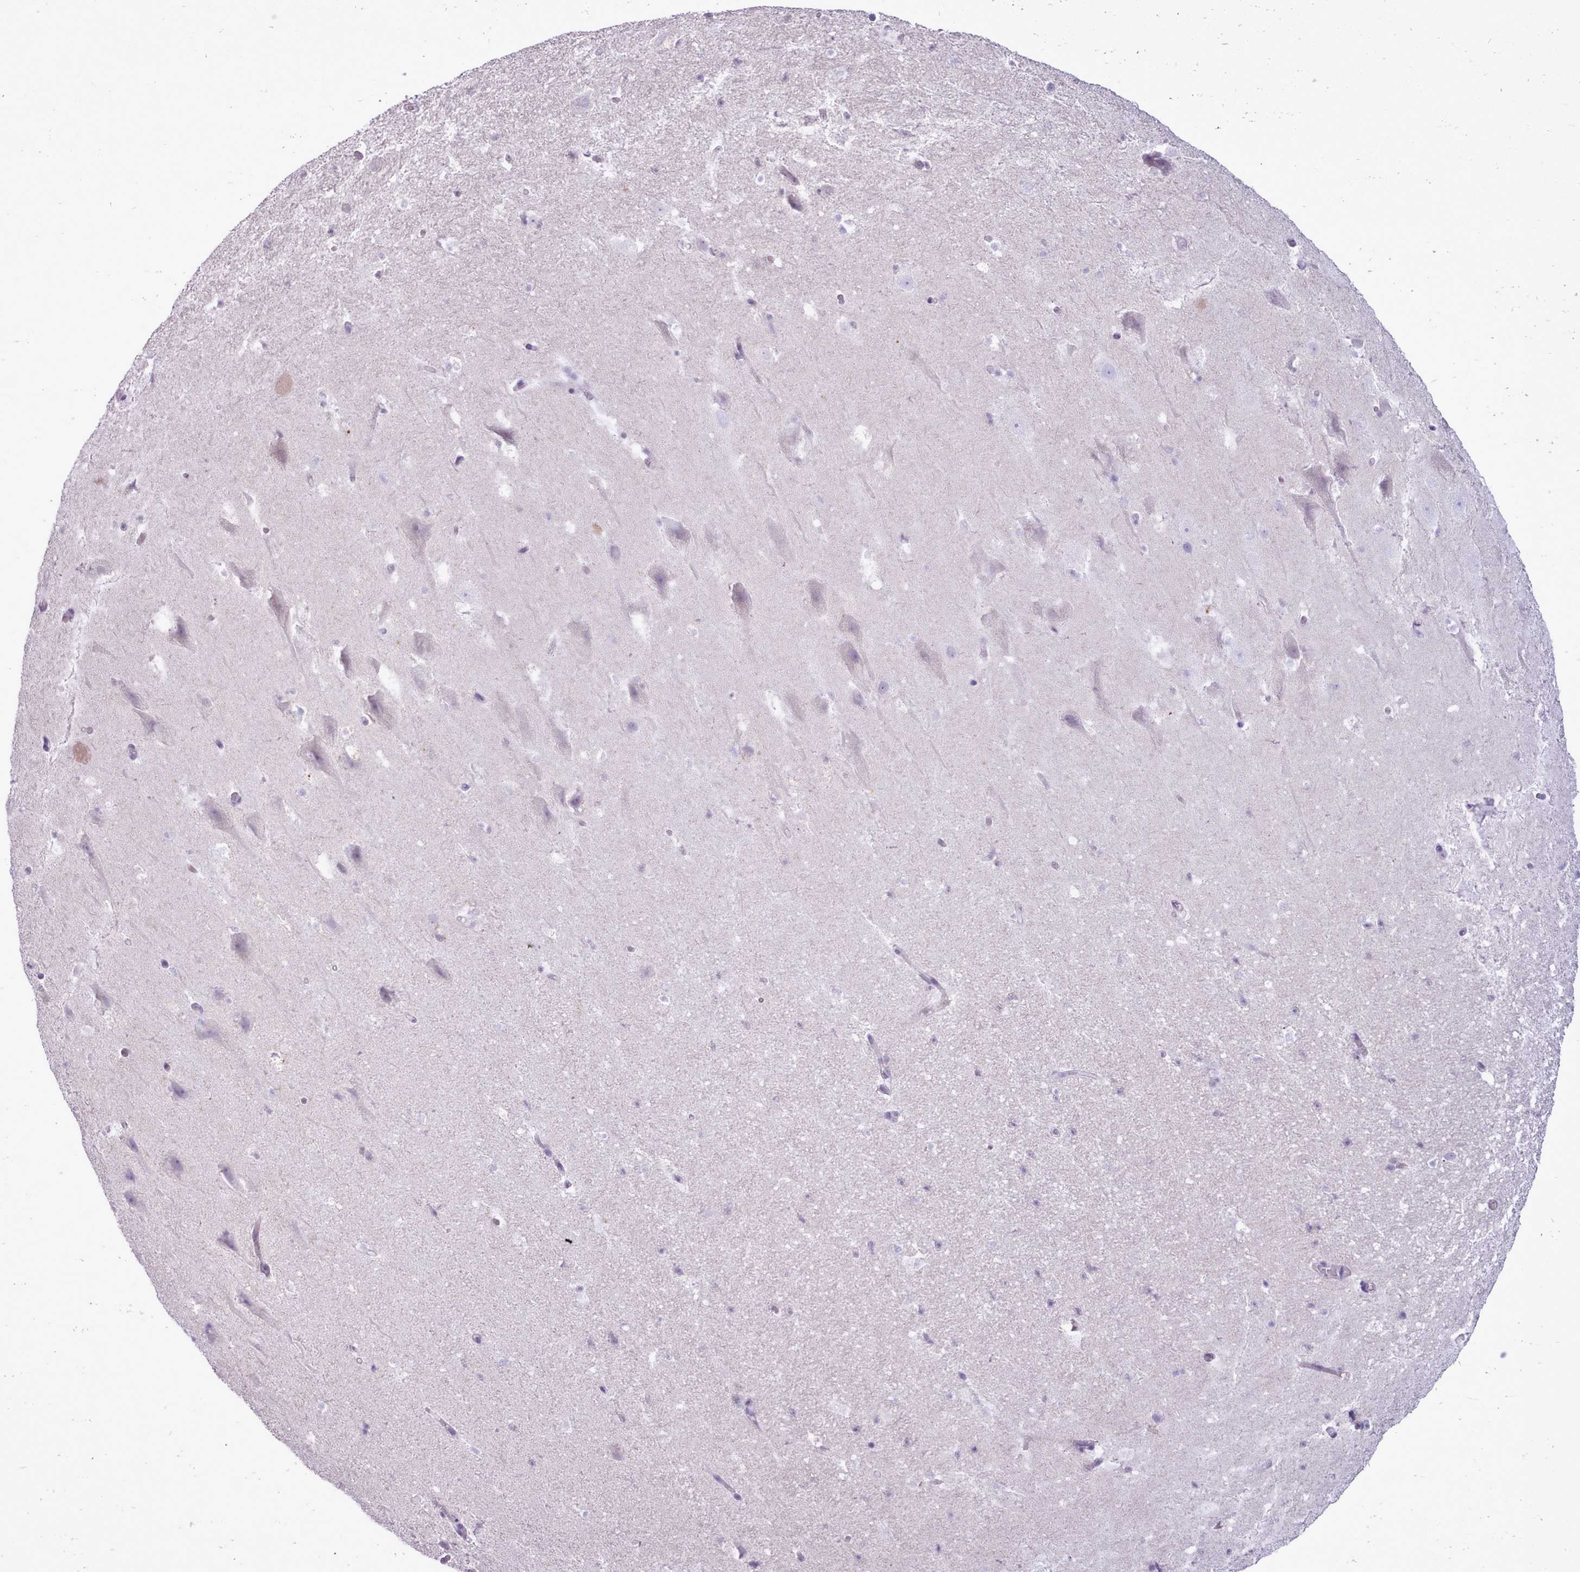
{"staining": {"intensity": "negative", "quantity": "none", "location": "none"}, "tissue": "hippocampus", "cell_type": "Glial cells", "image_type": "normal", "snomed": [{"axis": "morphology", "description": "Normal tissue, NOS"}, {"axis": "topography", "description": "Hippocampus"}], "caption": "This is an immunohistochemistry (IHC) image of benign hippocampus. There is no positivity in glial cells.", "gene": "ATRAID", "patient": {"sex": "male", "age": 37}}